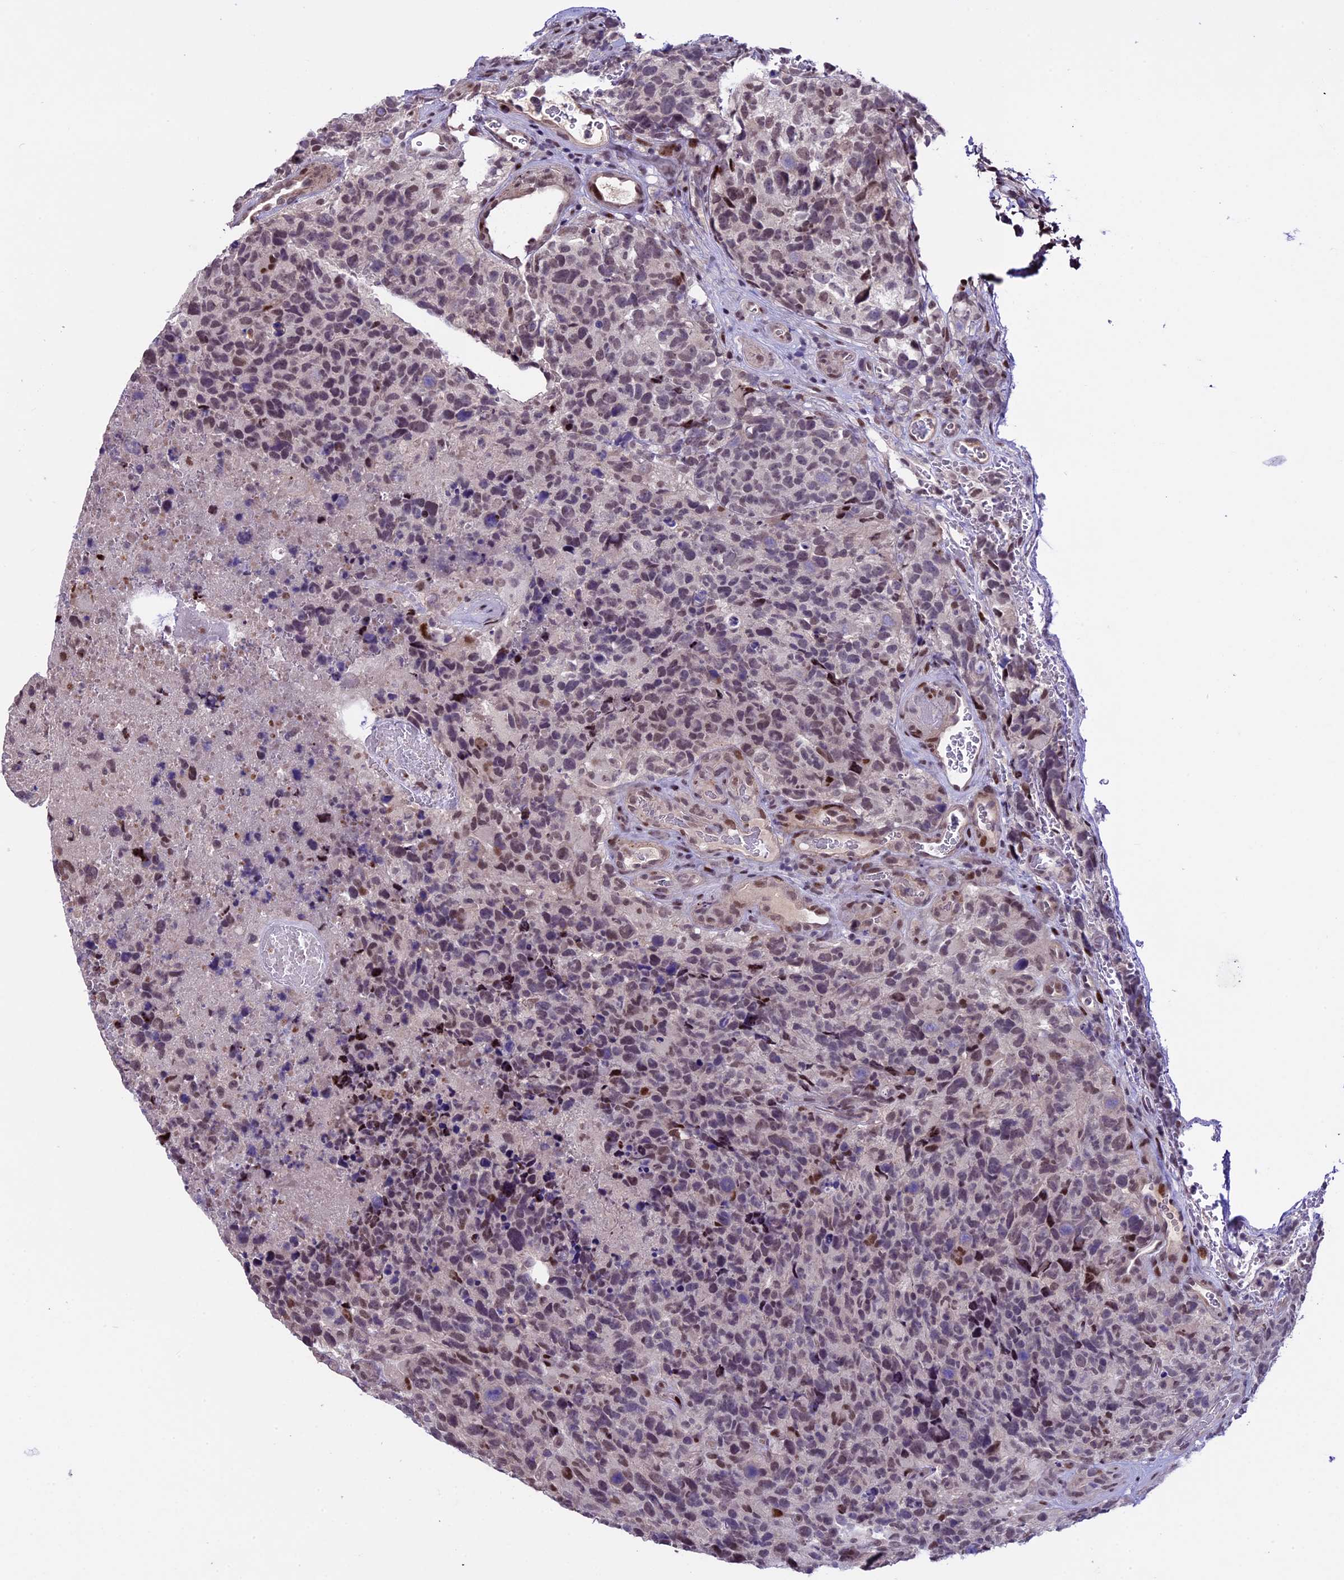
{"staining": {"intensity": "weak", "quantity": "25%-75%", "location": "nuclear"}, "tissue": "glioma", "cell_type": "Tumor cells", "image_type": "cancer", "snomed": [{"axis": "morphology", "description": "Glioma, malignant, High grade"}, {"axis": "topography", "description": "Brain"}], "caption": "Weak nuclear staining is appreciated in about 25%-75% of tumor cells in glioma.", "gene": "TCP11L2", "patient": {"sex": "male", "age": 69}}